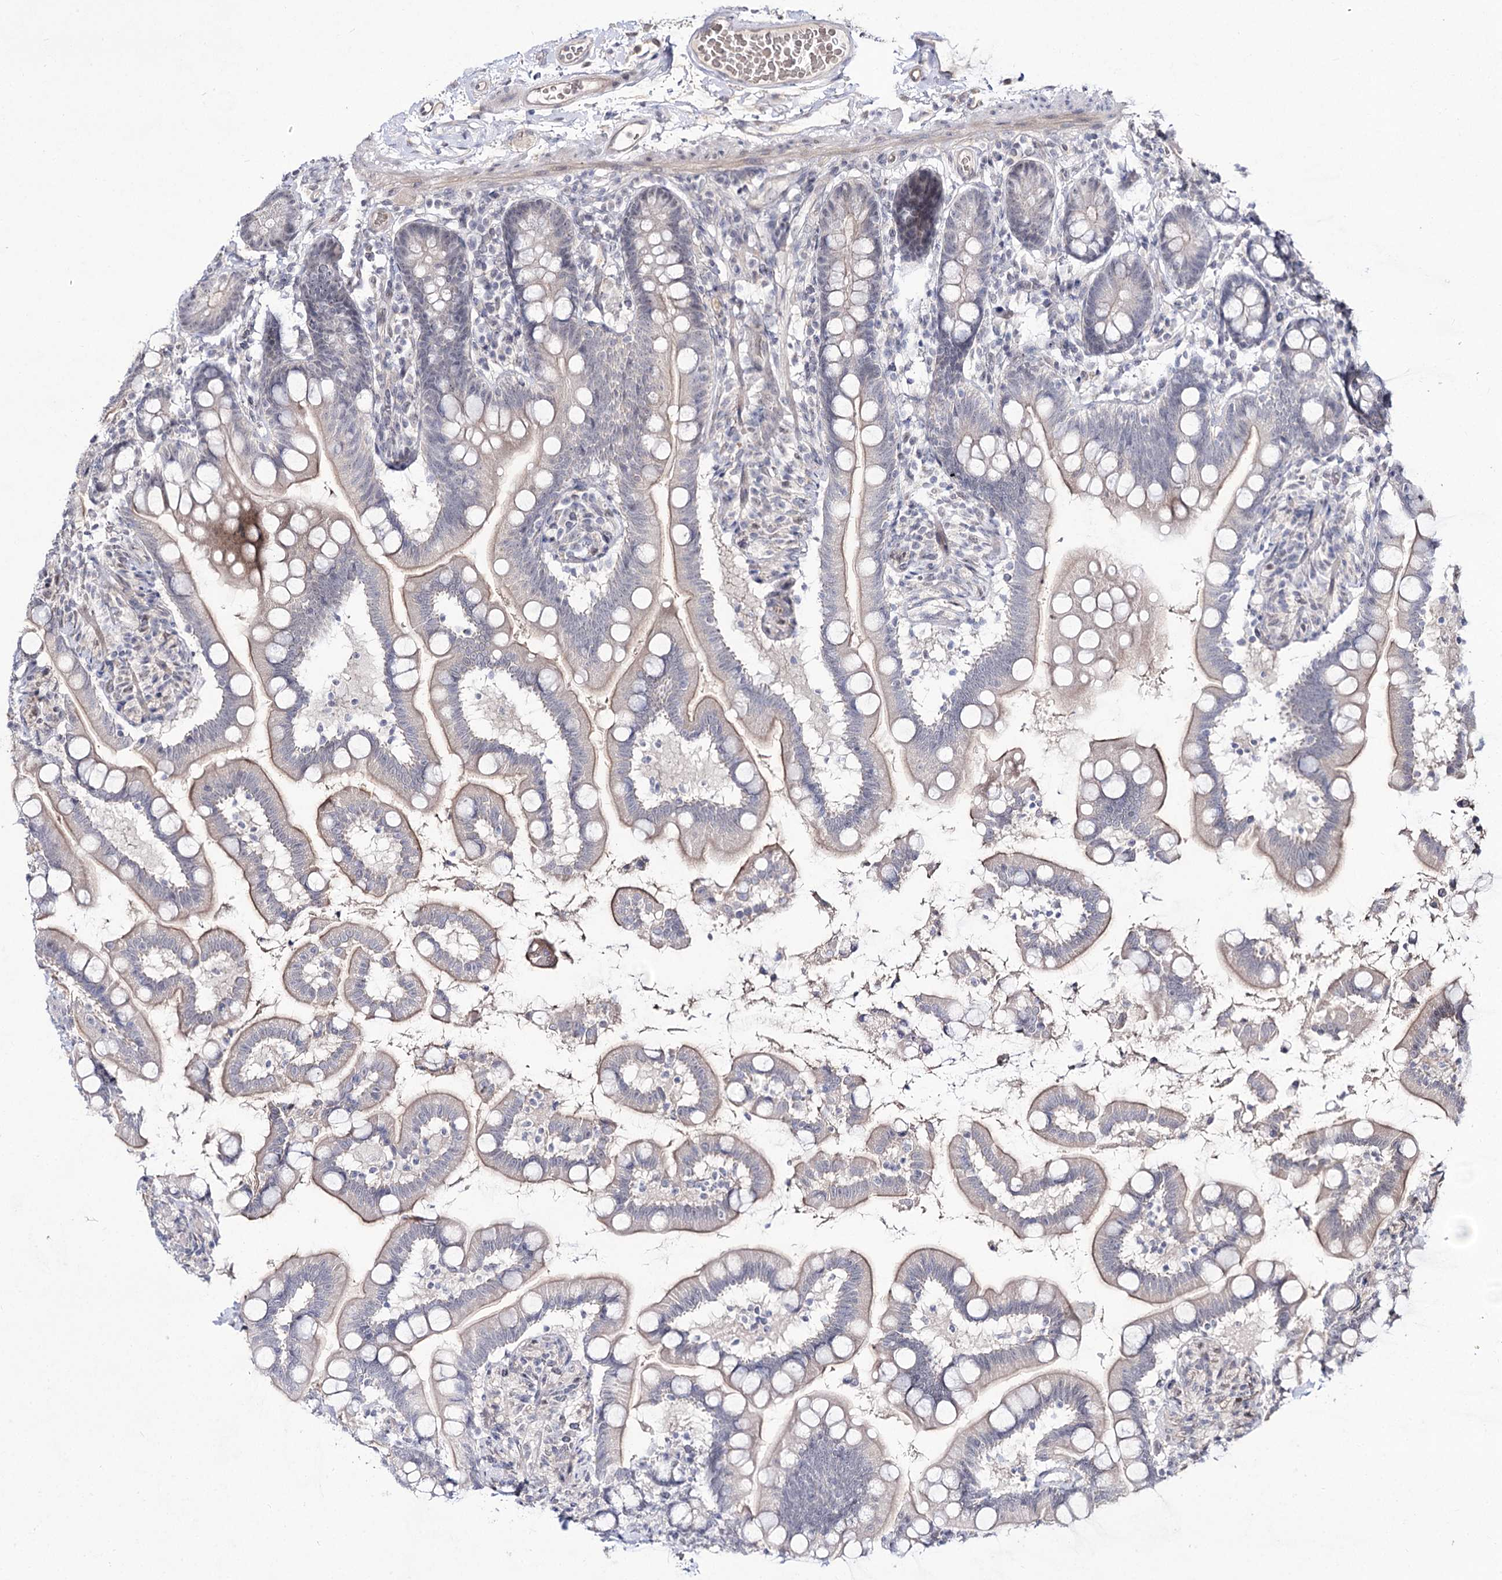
{"staining": {"intensity": "negative", "quantity": "none", "location": "none"}, "tissue": "small intestine", "cell_type": "Glandular cells", "image_type": "normal", "snomed": [{"axis": "morphology", "description": "Normal tissue, NOS"}, {"axis": "topography", "description": "Small intestine"}], "caption": "An IHC micrograph of unremarkable small intestine is shown. There is no staining in glandular cells of small intestine. (DAB (3,3'-diaminobenzidine) IHC visualized using brightfield microscopy, high magnification).", "gene": "RRP9", "patient": {"sex": "female", "age": 64}}